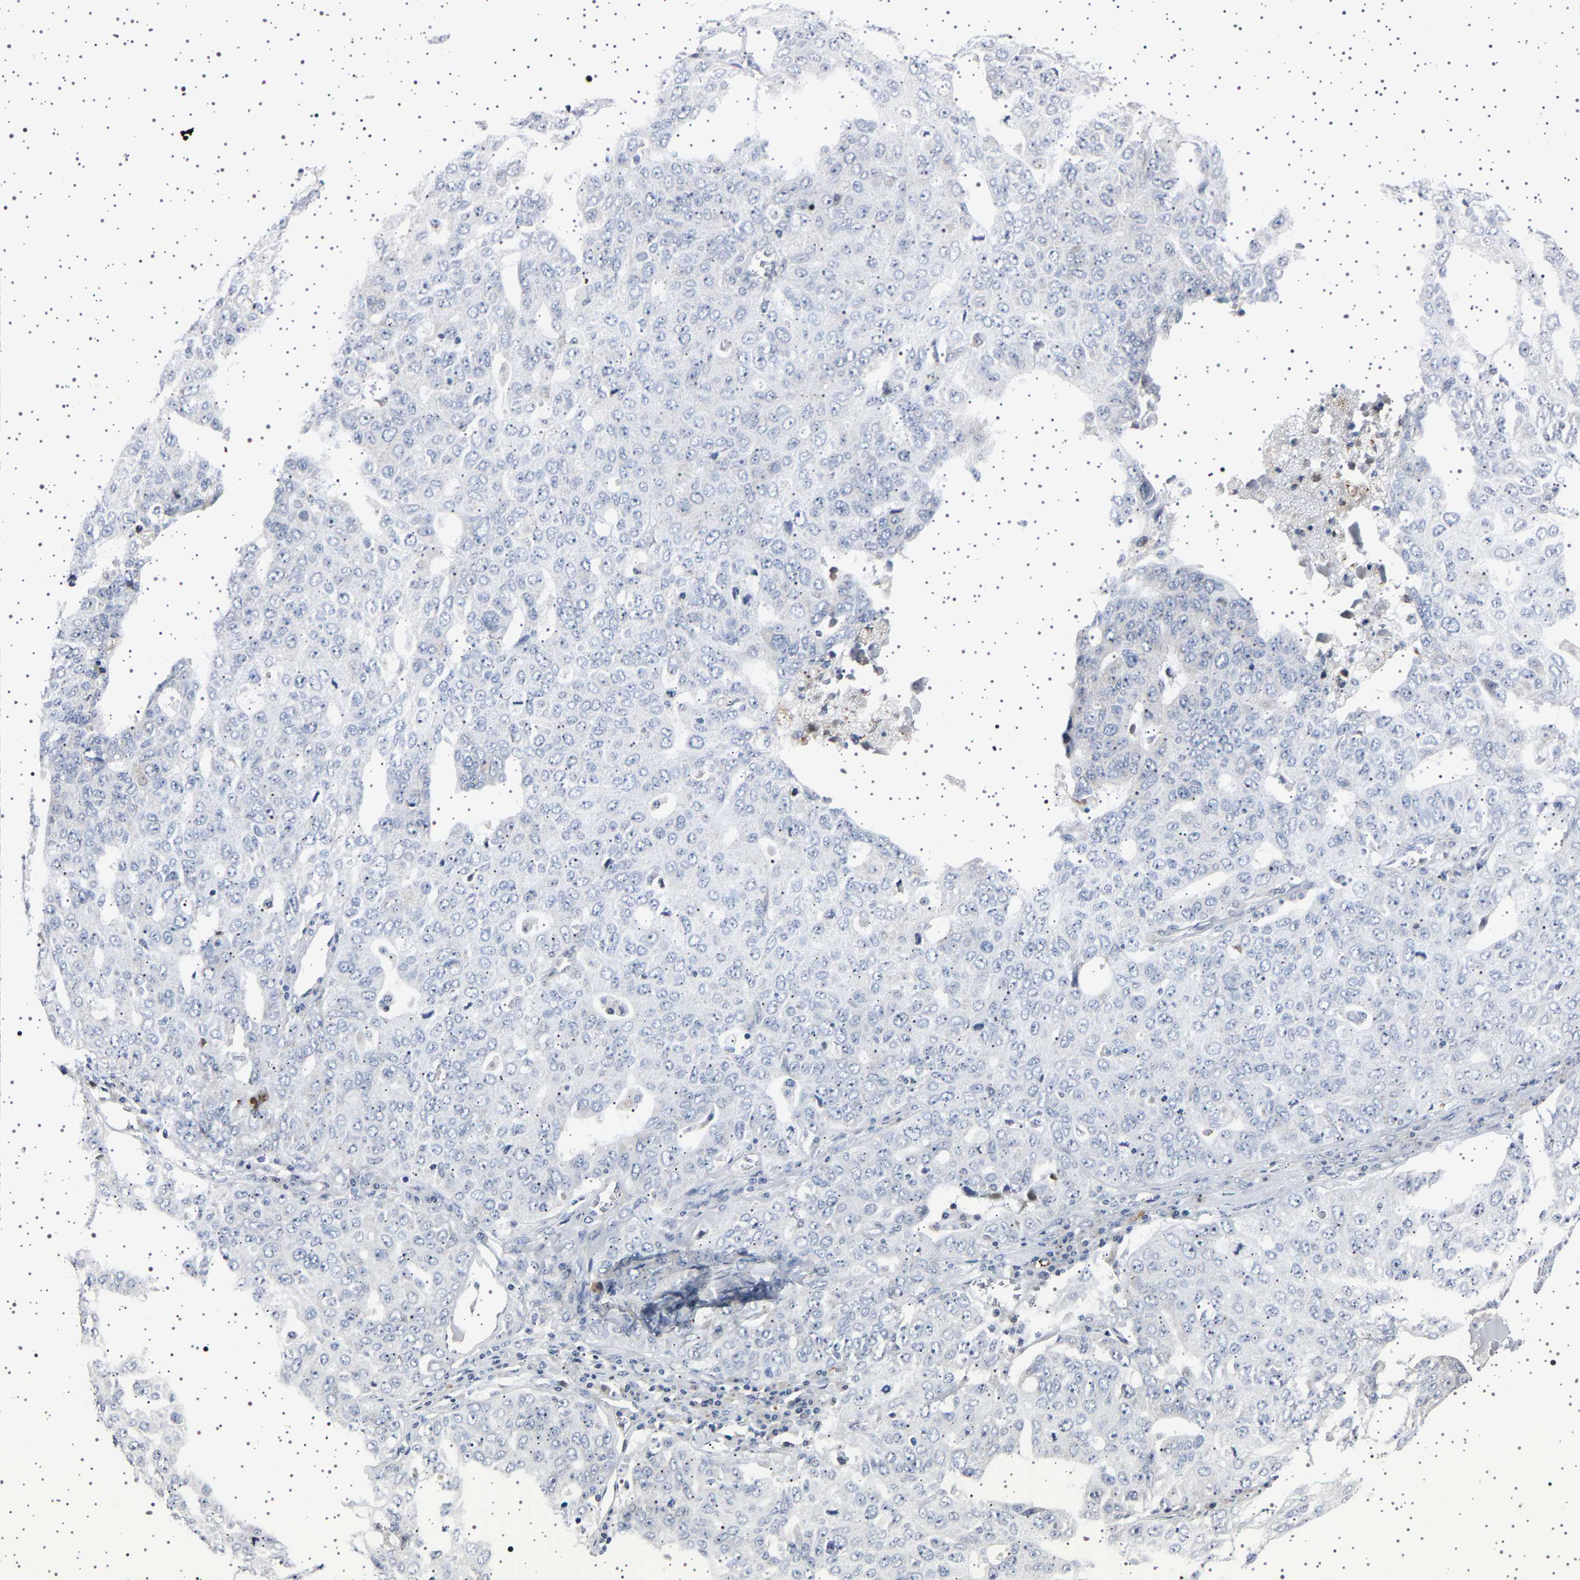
{"staining": {"intensity": "negative", "quantity": "none", "location": "none"}, "tissue": "ovarian cancer", "cell_type": "Tumor cells", "image_type": "cancer", "snomed": [{"axis": "morphology", "description": "Carcinoma, endometroid"}, {"axis": "topography", "description": "Ovary"}], "caption": "Immunohistochemical staining of ovarian cancer displays no significant expression in tumor cells. Brightfield microscopy of immunohistochemistry stained with DAB (3,3'-diaminobenzidine) (brown) and hematoxylin (blue), captured at high magnification.", "gene": "IL10RB", "patient": {"sex": "female", "age": 62}}